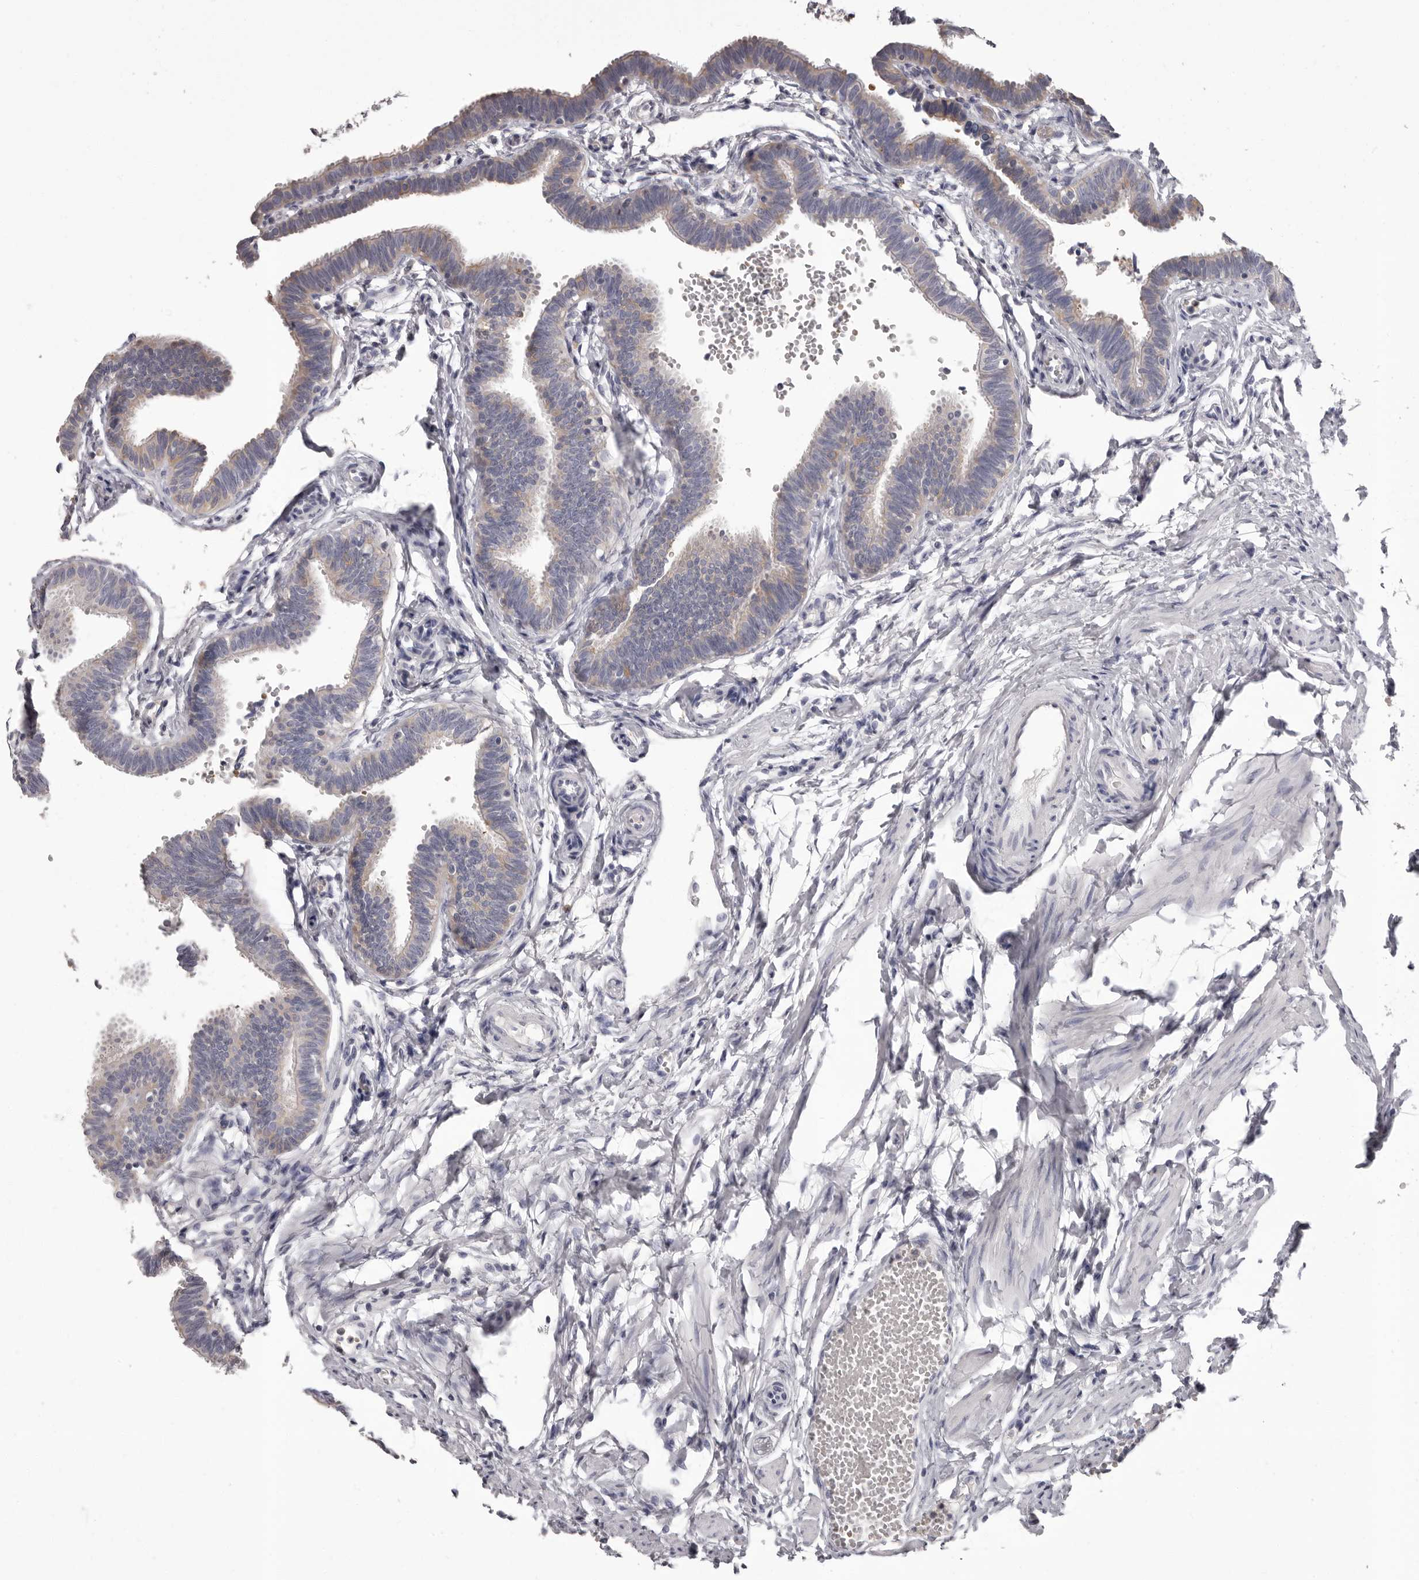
{"staining": {"intensity": "weak", "quantity": "25%-75%", "location": "cytoplasmic/membranous"}, "tissue": "fallopian tube", "cell_type": "Glandular cells", "image_type": "normal", "snomed": [{"axis": "morphology", "description": "Normal tissue, NOS"}, {"axis": "topography", "description": "Fallopian tube"}, {"axis": "topography", "description": "Ovary"}], "caption": "Fallopian tube stained with DAB immunohistochemistry exhibits low levels of weak cytoplasmic/membranous expression in about 25%-75% of glandular cells.", "gene": "APEH", "patient": {"sex": "female", "age": 23}}